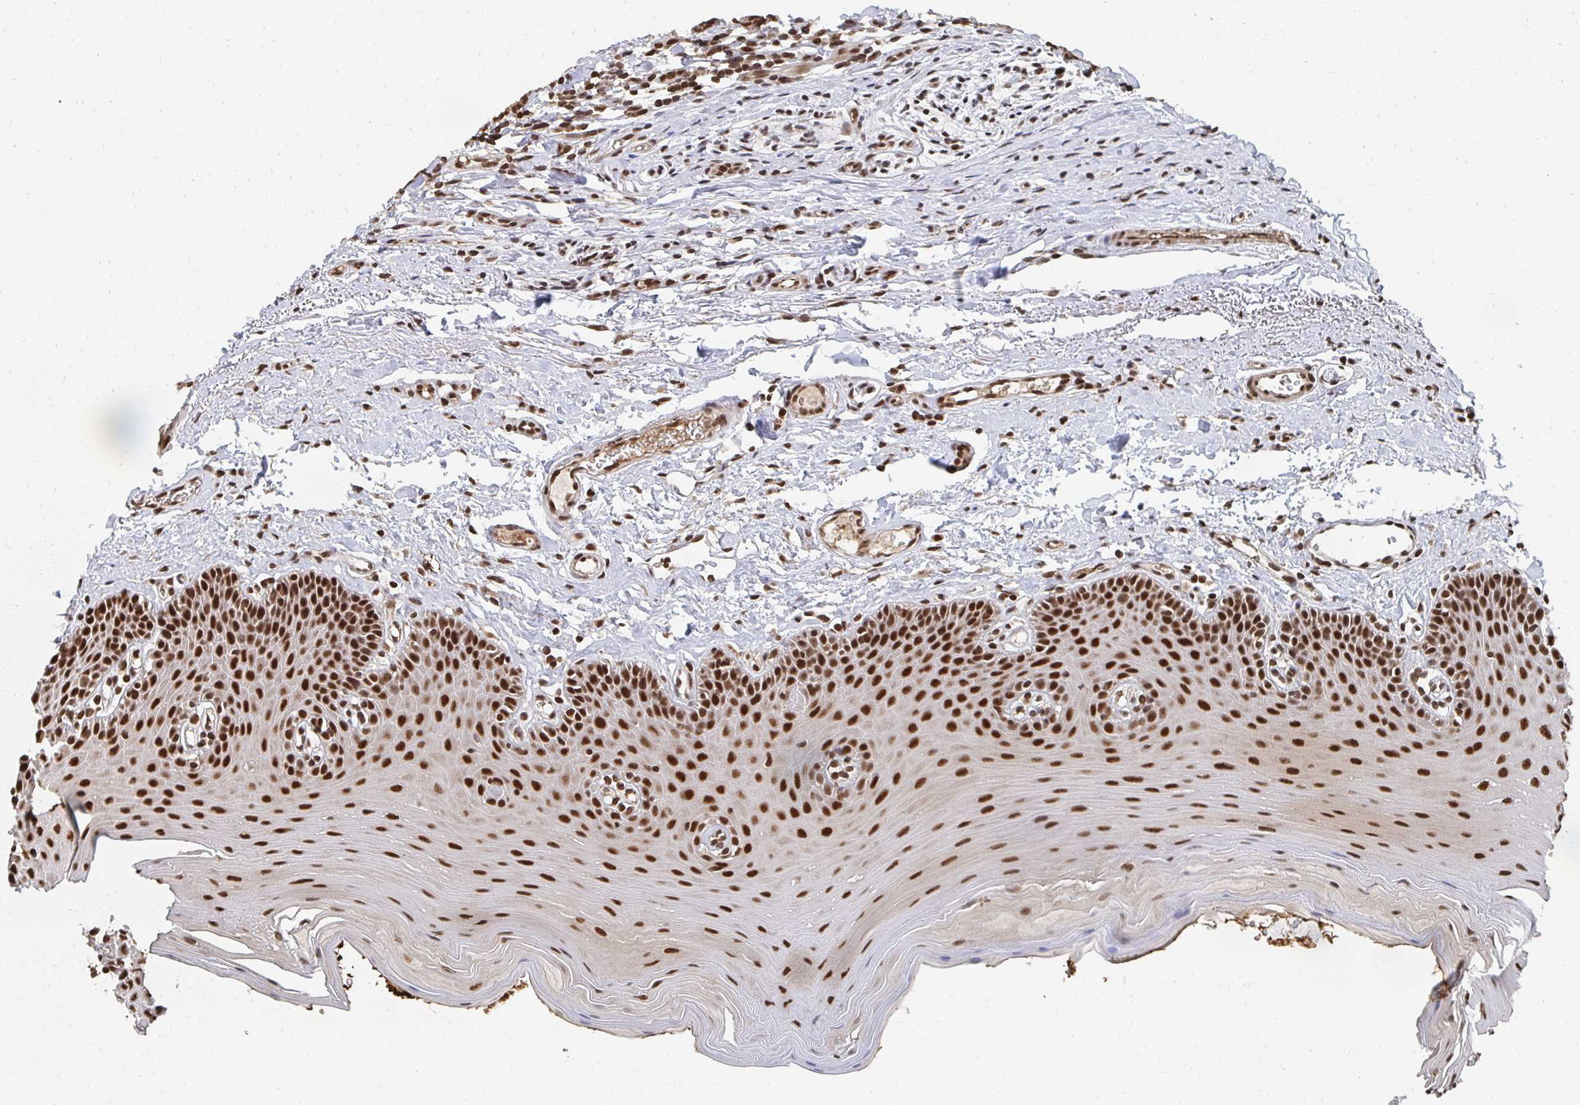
{"staining": {"intensity": "strong", "quantity": ">75%", "location": "nuclear"}, "tissue": "oral mucosa", "cell_type": "Squamous epithelial cells", "image_type": "normal", "snomed": [{"axis": "morphology", "description": "Normal tissue, NOS"}, {"axis": "morphology", "description": "Adenocarcinoma, NOS"}, {"axis": "topography", "description": "Oral tissue"}, {"axis": "topography", "description": "Head-Neck"}], "caption": "Strong nuclear staining for a protein is appreciated in about >75% of squamous epithelial cells of benign oral mucosa using immunohistochemistry (IHC).", "gene": "GTF3C6", "patient": {"sex": "female", "age": 57}}